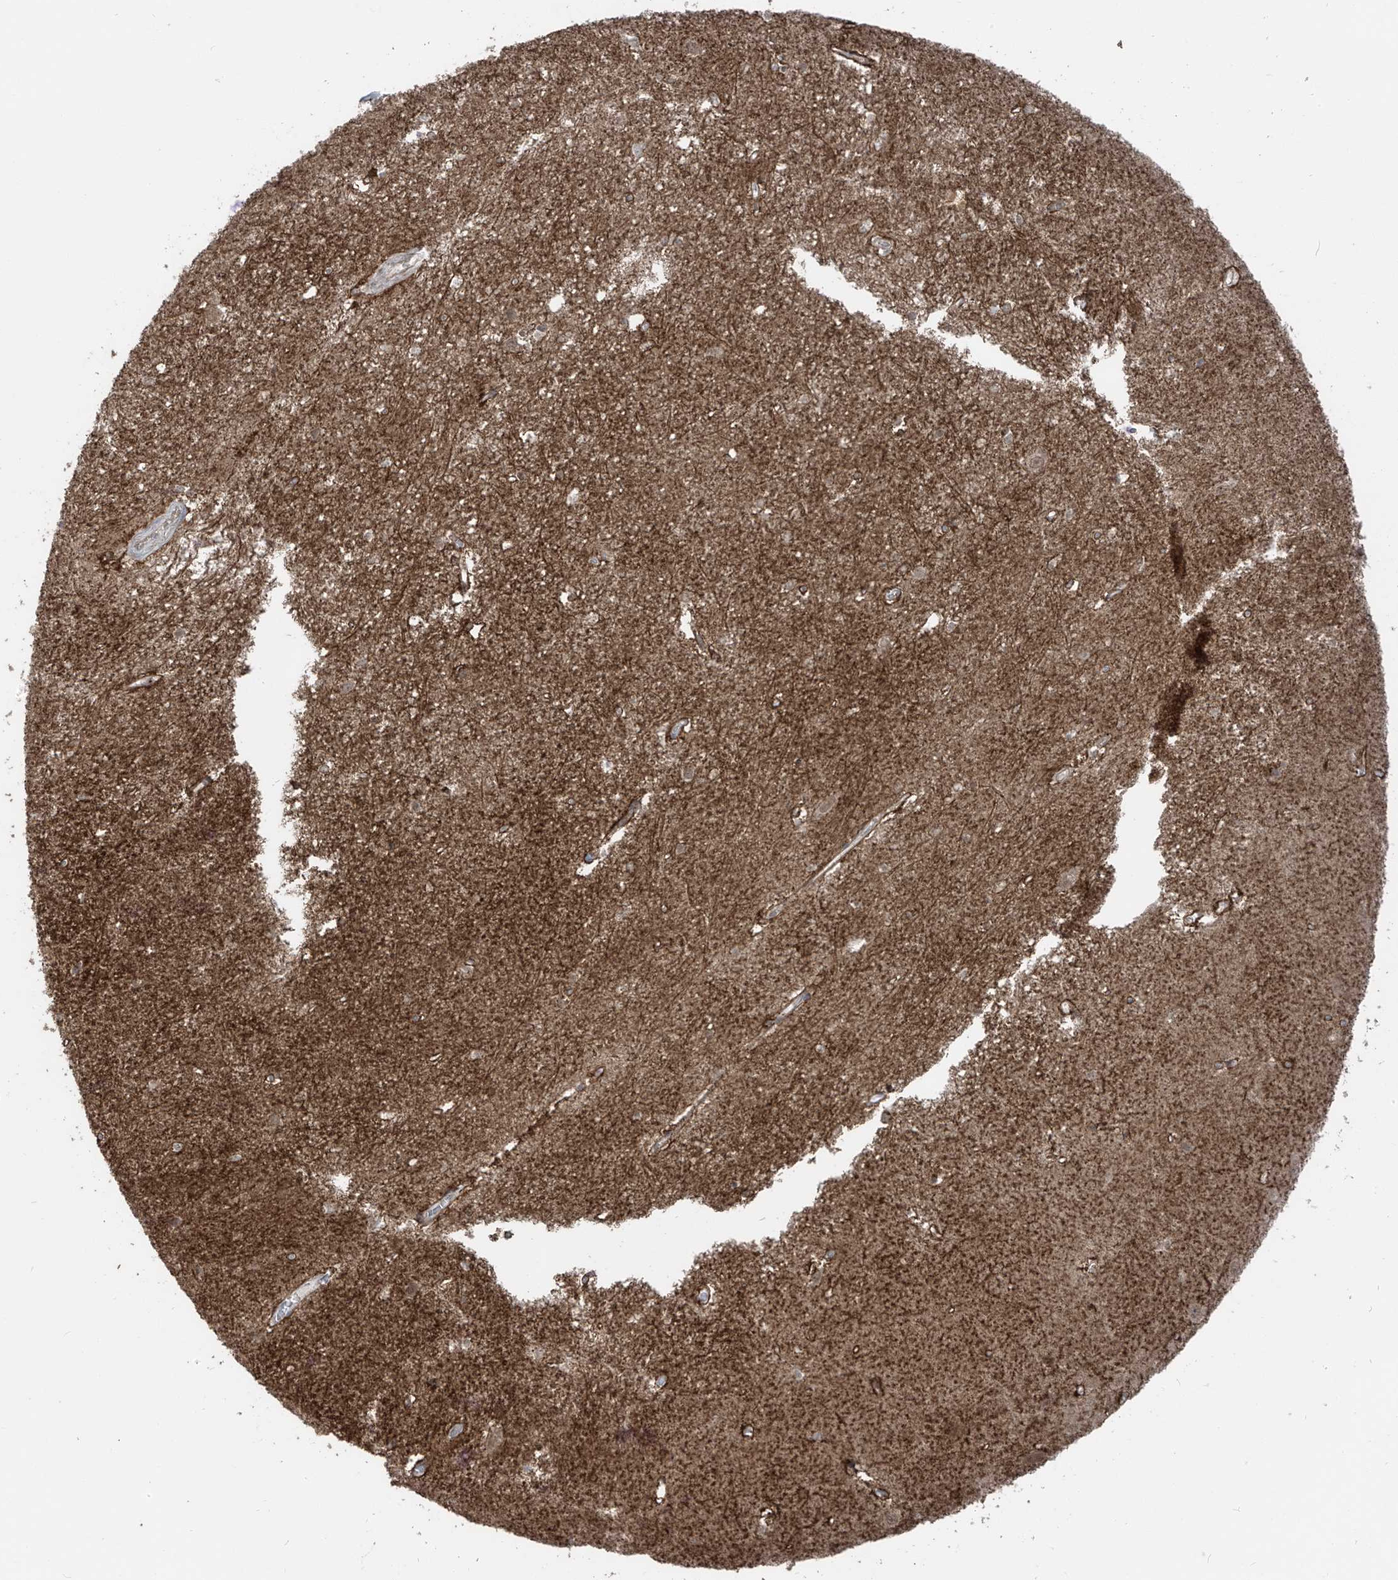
{"staining": {"intensity": "moderate", "quantity": ">75%", "location": "cytoplasmic/membranous,nuclear"}, "tissue": "hippocampus", "cell_type": "Glial cells", "image_type": "normal", "snomed": [{"axis": "morphology", "description": "Normal tissue, NOS"}, {"axis": "topography", "description": "Hippocampus"}], "caption": "A photomicrograph showing moderate cytoplasmic/membranous,nuclear positivity in about >75% of glial cells in normal hippocampus, as visualized by brown immunohistochemical staining.", "gene": "PDE11A", "patient": {"sex": "female", "age": 64}}